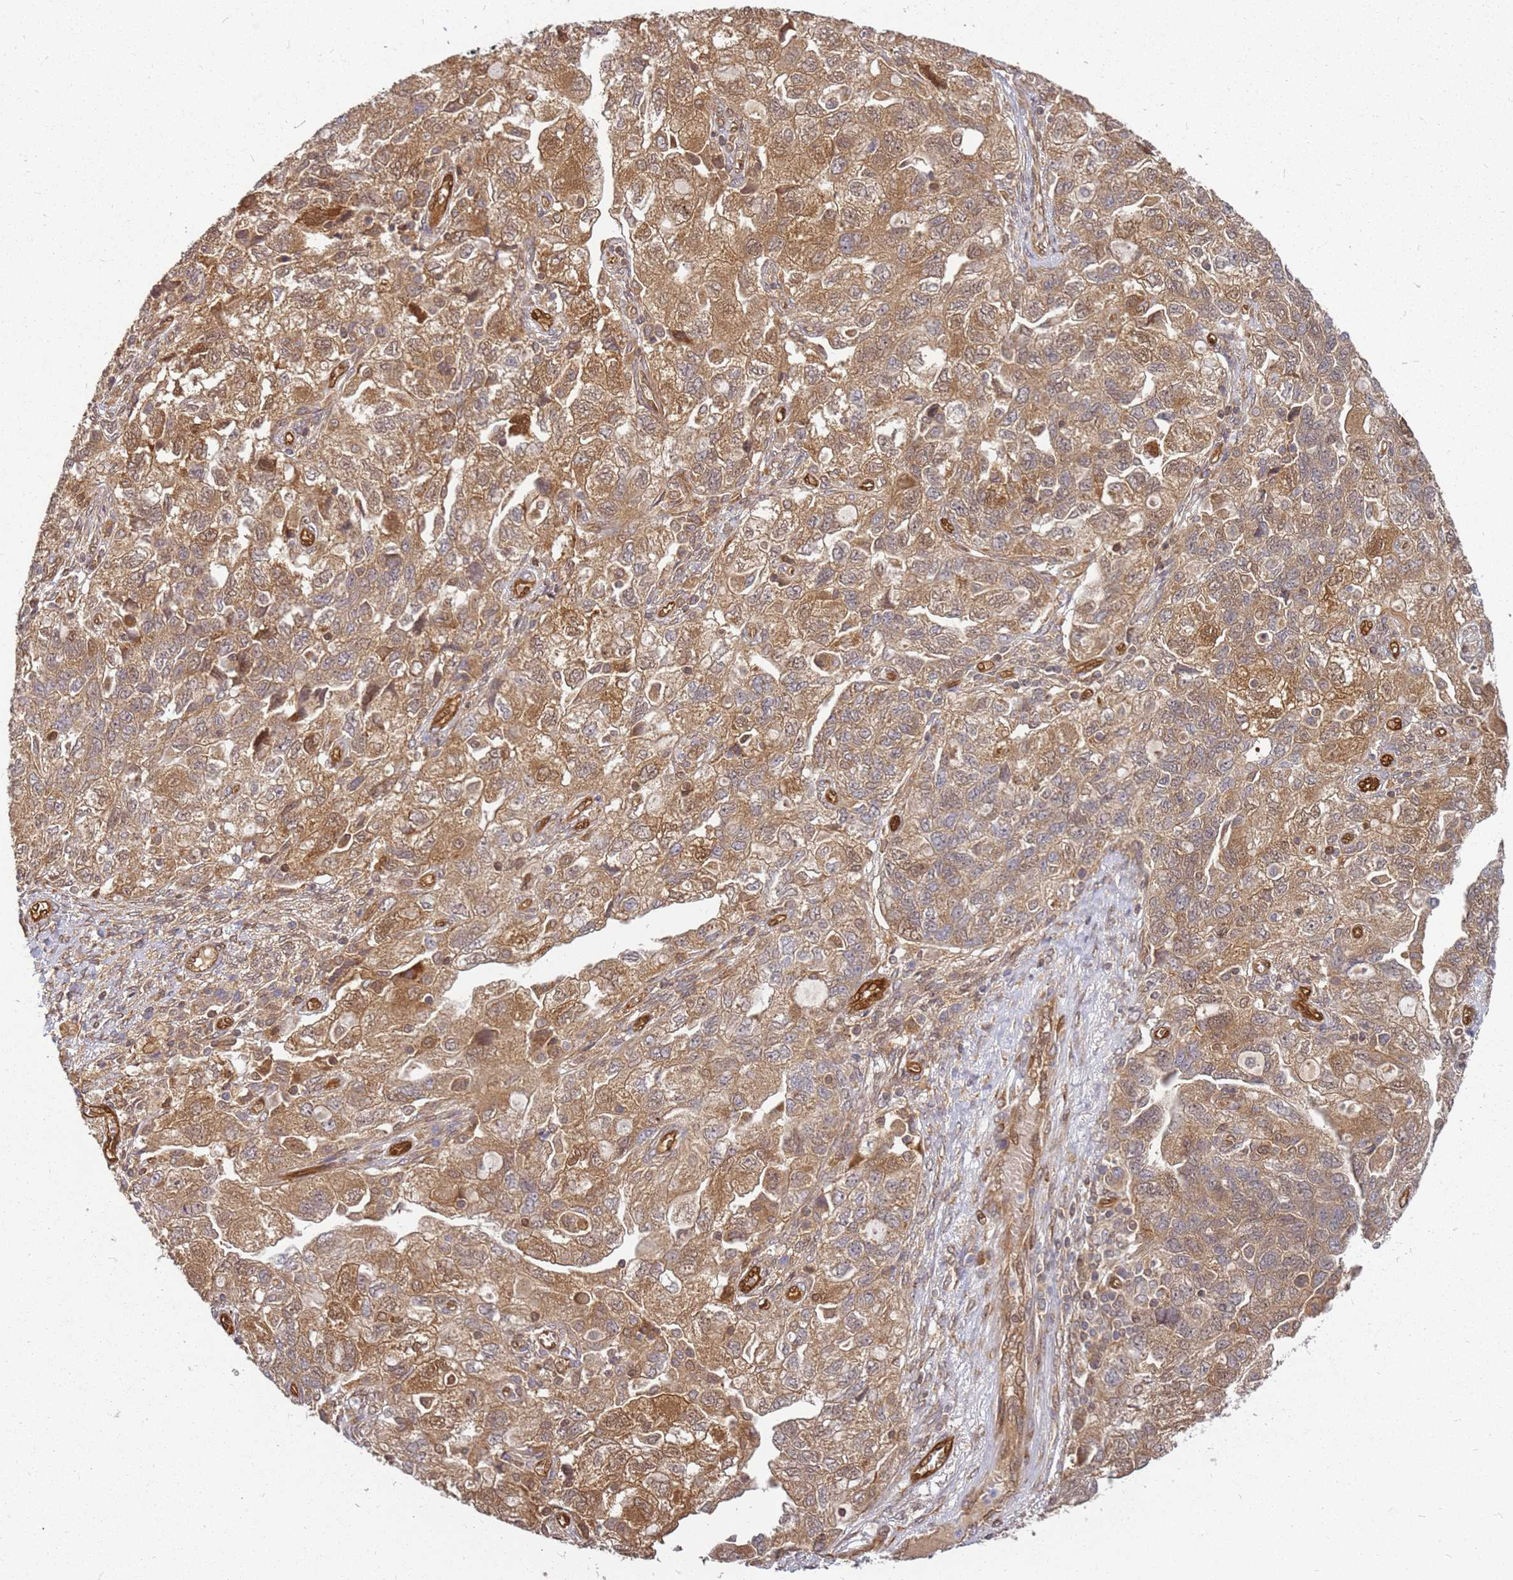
{"staining": {"intensity": "moderate", "quantity": ">75%", "location": "cytoplasmic/membranous,nuclear"}, "tissue": "ovarian cancer", "cell_type": "Tumor cells", "image_type": "cancer", "snomed": [{"axis": "morphology", "description": "Carcinoma, NOS"}, {"axis": "morphology", "description": "Cystadenocarcinoma, serous, NOS"}, {"axis": "topography", "description": "Ovary"}], "caption": "Ovarian cancer (carcinoma) stained with IHC reveals moderate cytoplasmic/membranous and nuclear expression in approximately >75% of tumor cells. (DAB IHC with brightfield microscopy, high magnification).", "gene": "NUDT14", "patient": {"sex": "female", "age": 69}}